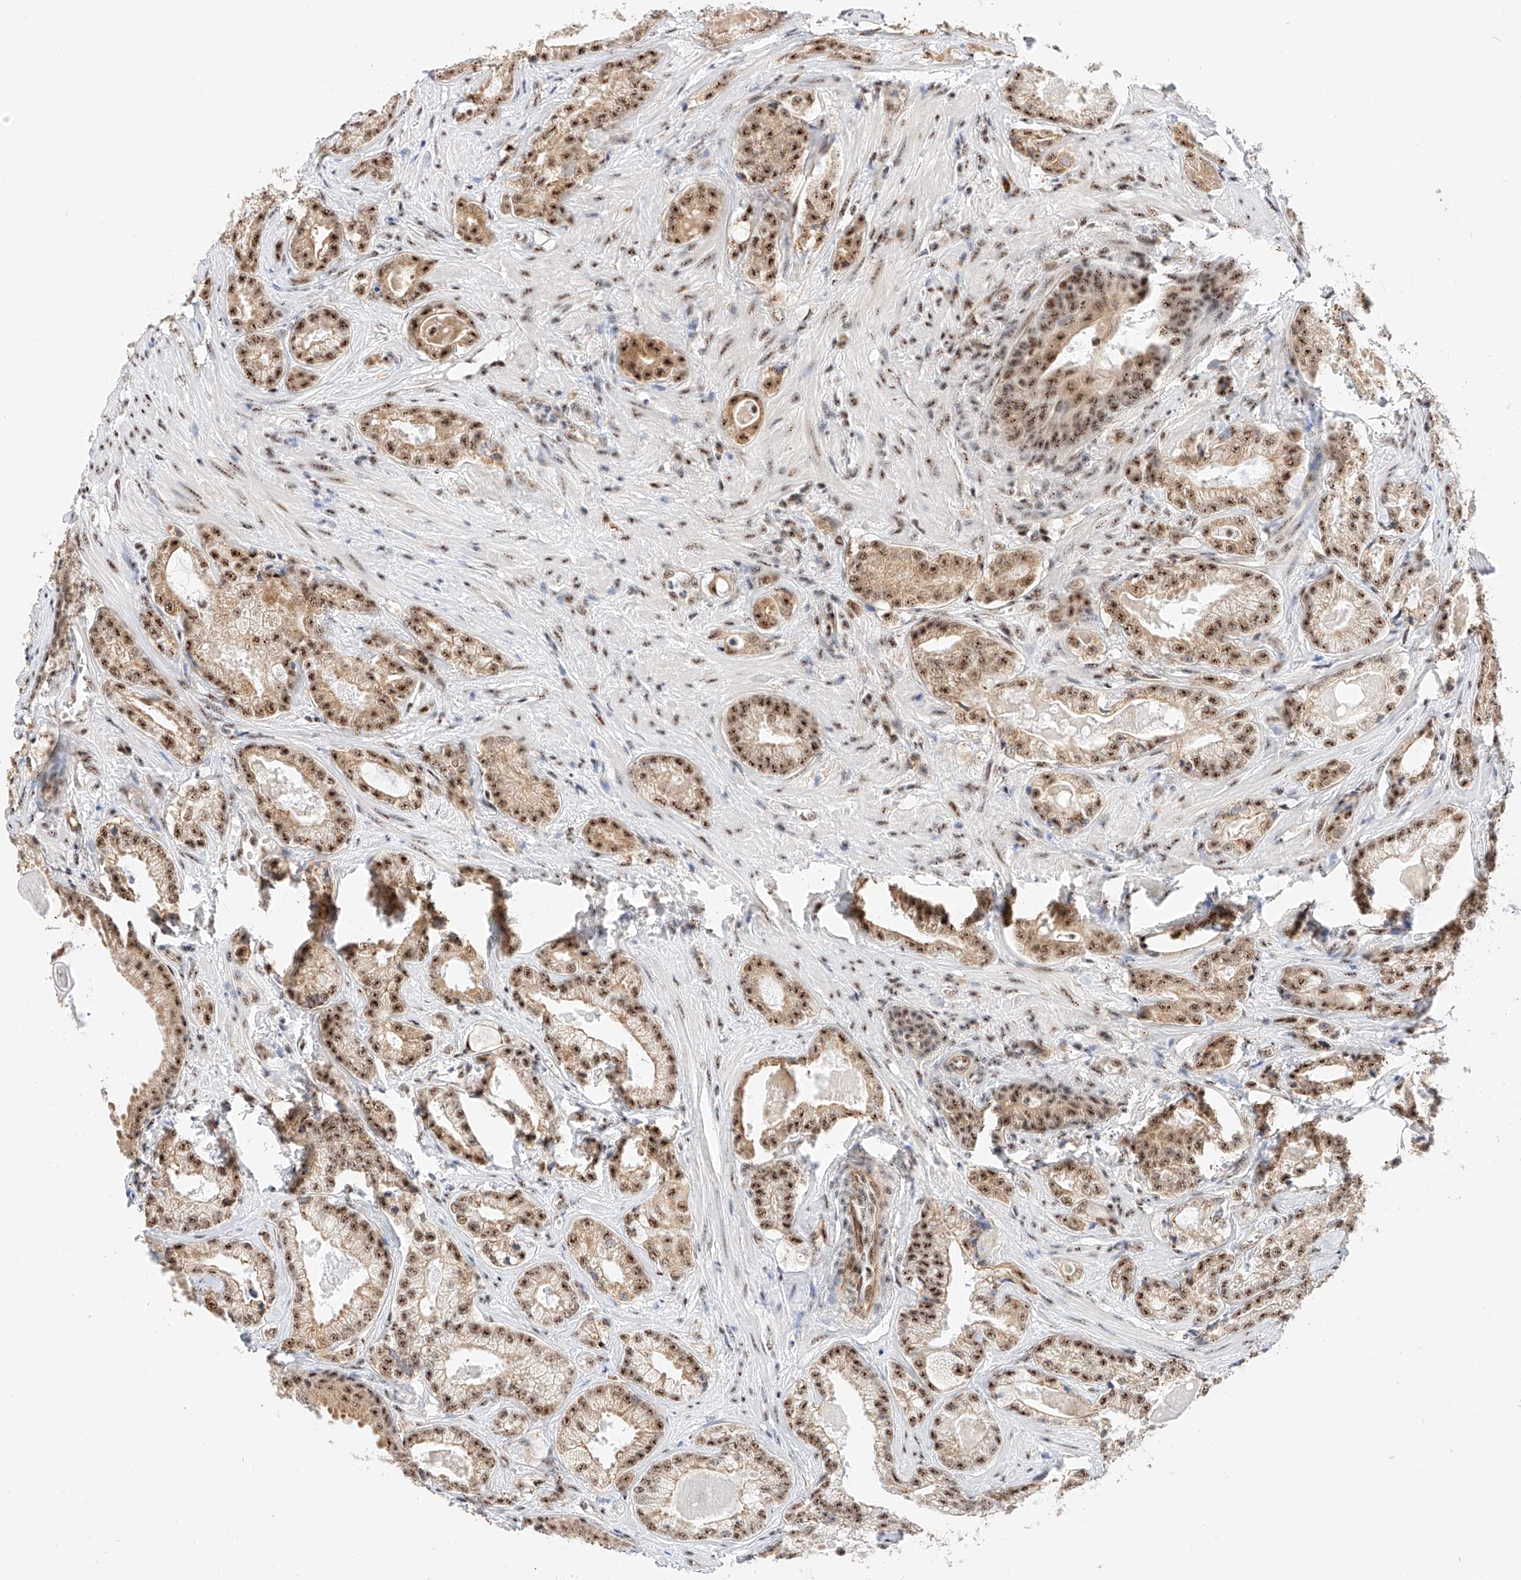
{"staining": {"intensity": "strong", "quantity": ">75%", "location": "nuclear"}, "tissue": "prostate cancer", "cell_type": "Tumor cells", "image_type": "cancer", "snomed": [{"axis": "morphology", "description": "Normal morphology"}, {"axis": "morphology", "description": "Adenocarcinoma, Low grade"}, {"axis": "topography", "description": "Prostate"}], "caption": "Immunohistochemical staining of human low-grade adenocarcinoma (prostate) displays strong nuclear protein positivity in approximately >75% of tumor cells.", "gene": "ATXN7L2", "patient": {"sex": "male", "age": 72}}